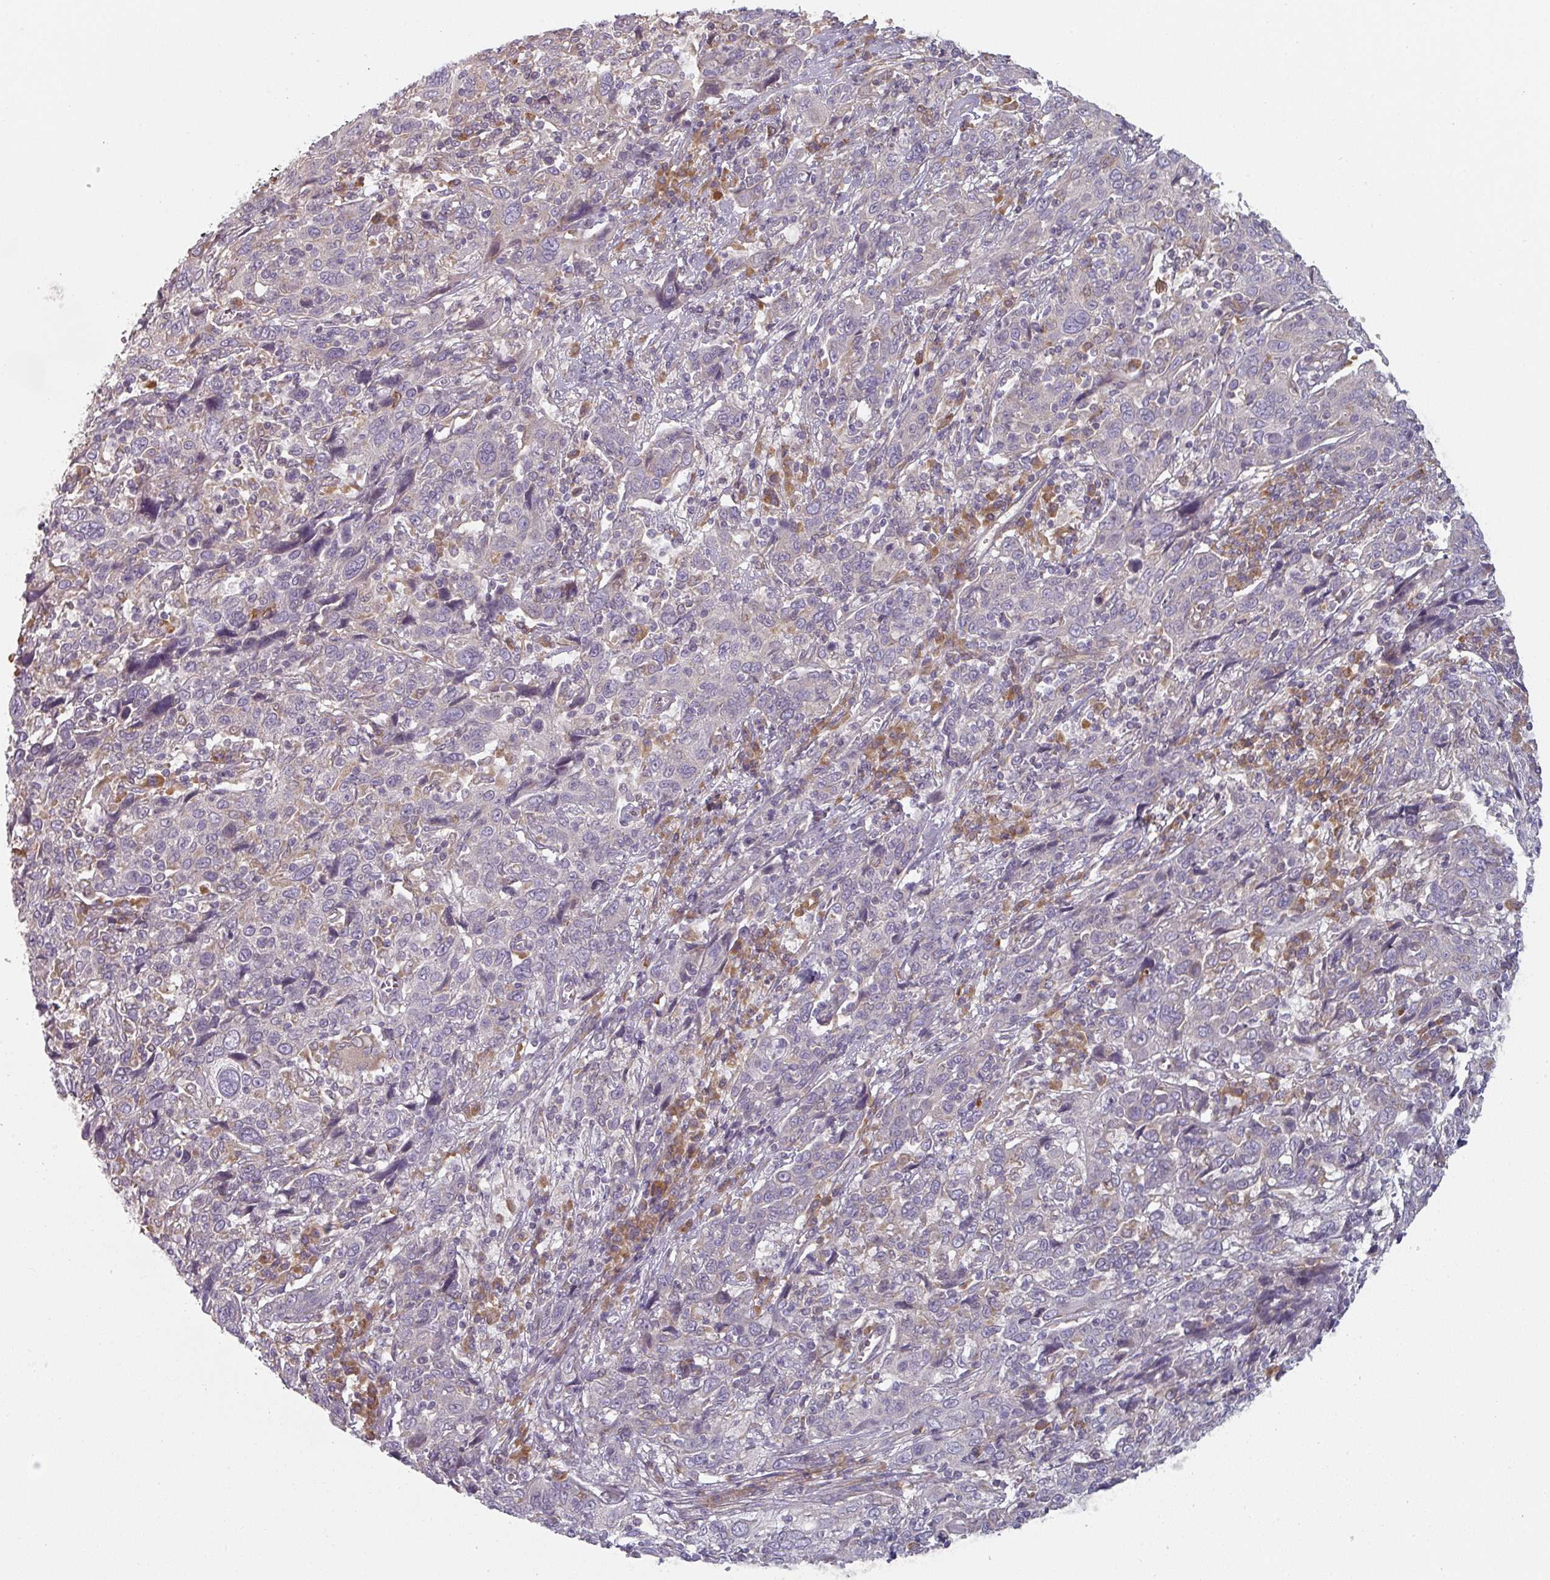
{"staining": {"intensity": "negative", "quantity": "none", "location": "none"}, "tissue": "cervical cancer", "cell_type": "Tumor cells", "image_type": "cancer", "snomed": [{"axis": "morphology", "description": "Squamous cell carcinoma, NOS"}, {"axis": "topography", "description": "Cervix"}], "caption": "Cervical squamous cell carcinoma was stained to show a protein in brown. There is no significant staining in tumor cells.", "gene": "TAPT1", "patient": {"sex": "female", "age": 46}}